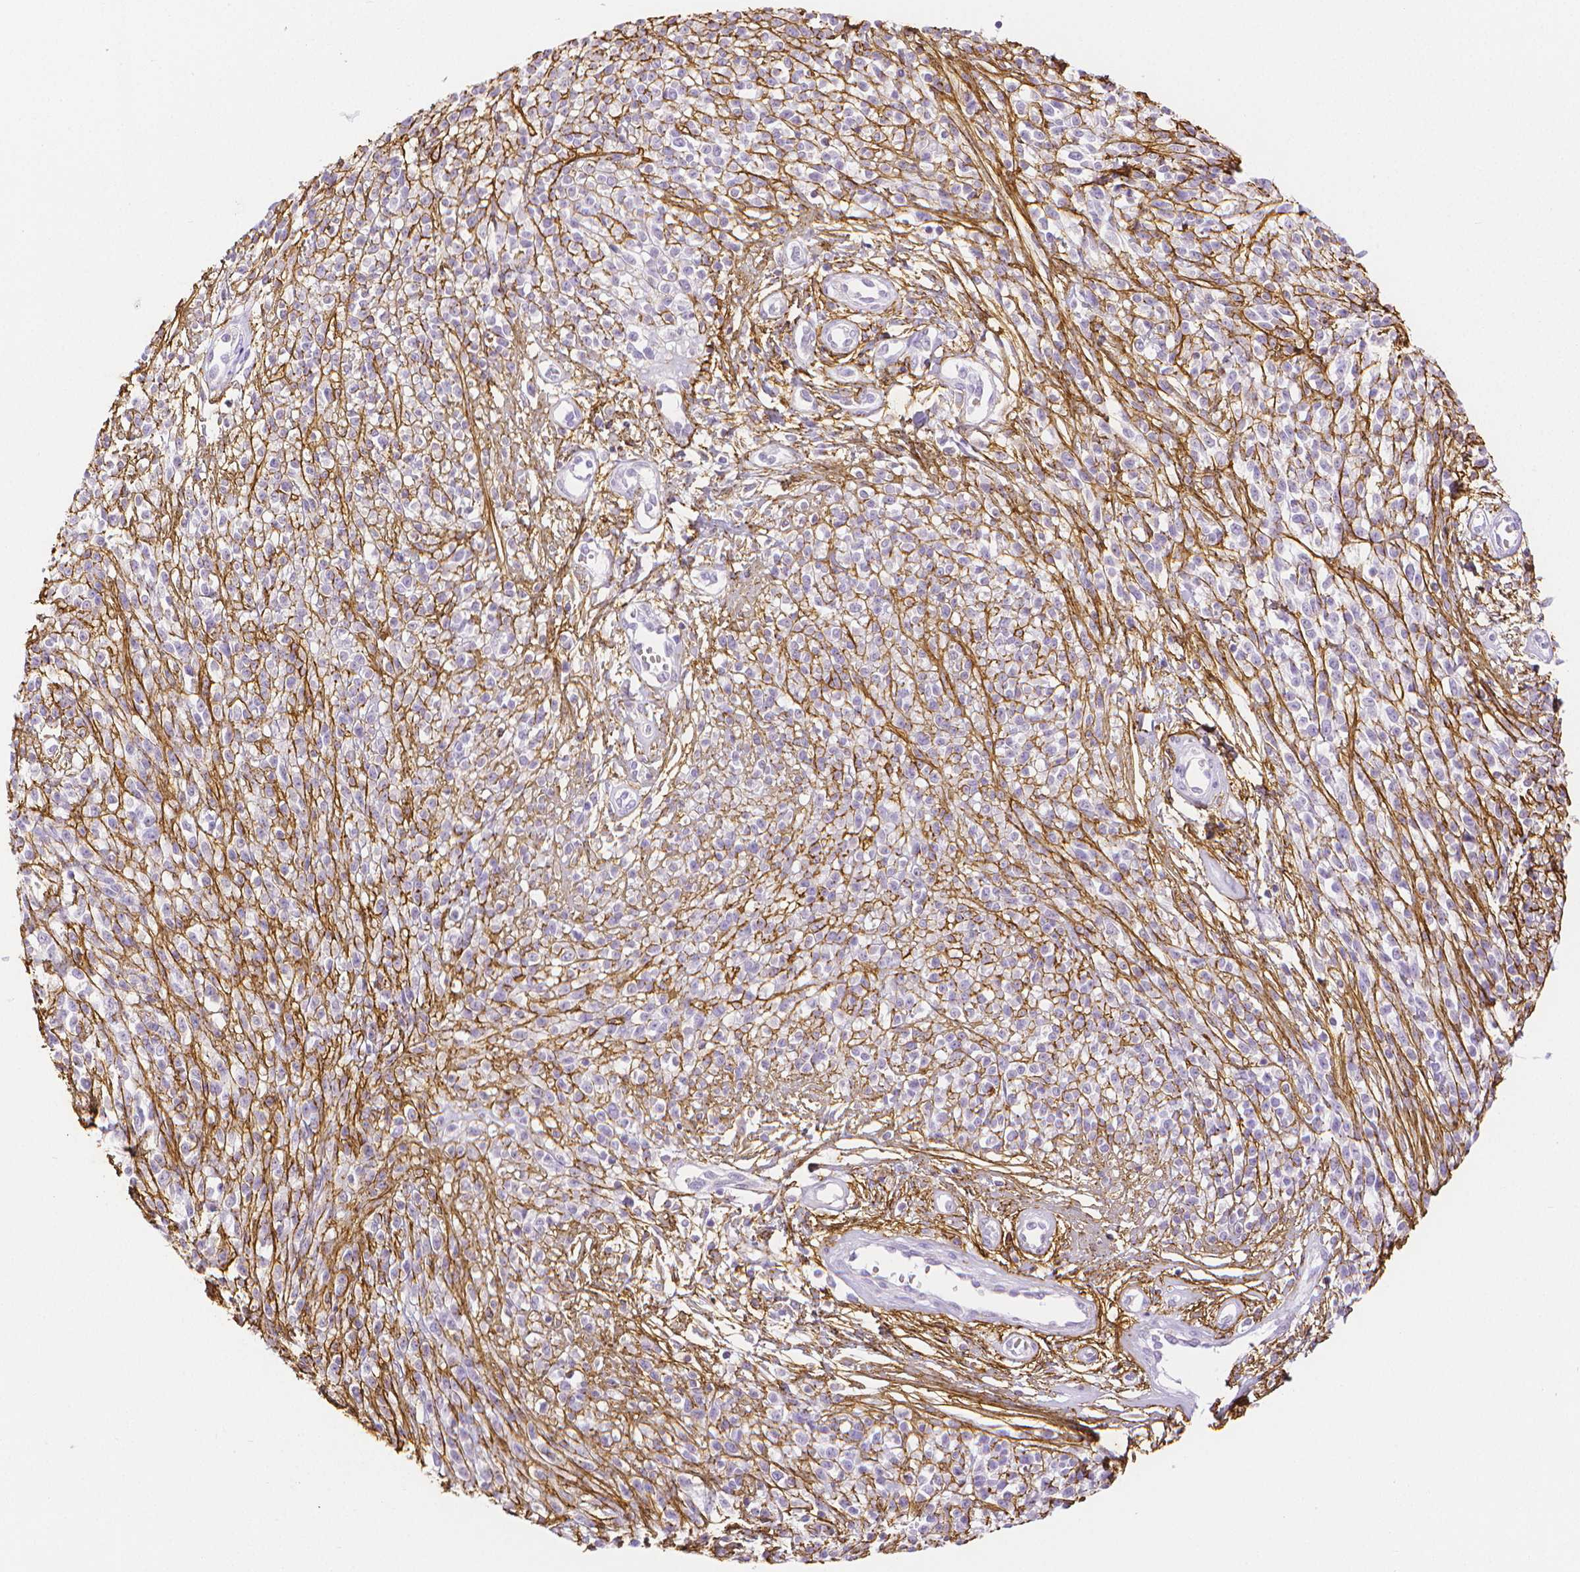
{"staining": {"intensity": "negative", "quantity": "none", "location": "none"}, "tissue": "melanoma", "cell_type": "Tumor cells", "image_type": "cancer", "snomed": [{"axis": "morphology", "description": "Malignant melanoma, NOS"}, {"axis": "topography", "description": "Skin"}, {"axis": "topography", "description": "Skin of trunk"}], "caption": "High magnification brightfield microscopy of malignant melanoma stained with DAB (3,3'-diaminobenzidine) (brown) and counterstained with hematoxylin (blue): tumor cells show no significant expression.", "gene": "FBN1", "patient": {"sex": "male", "age": 74}}